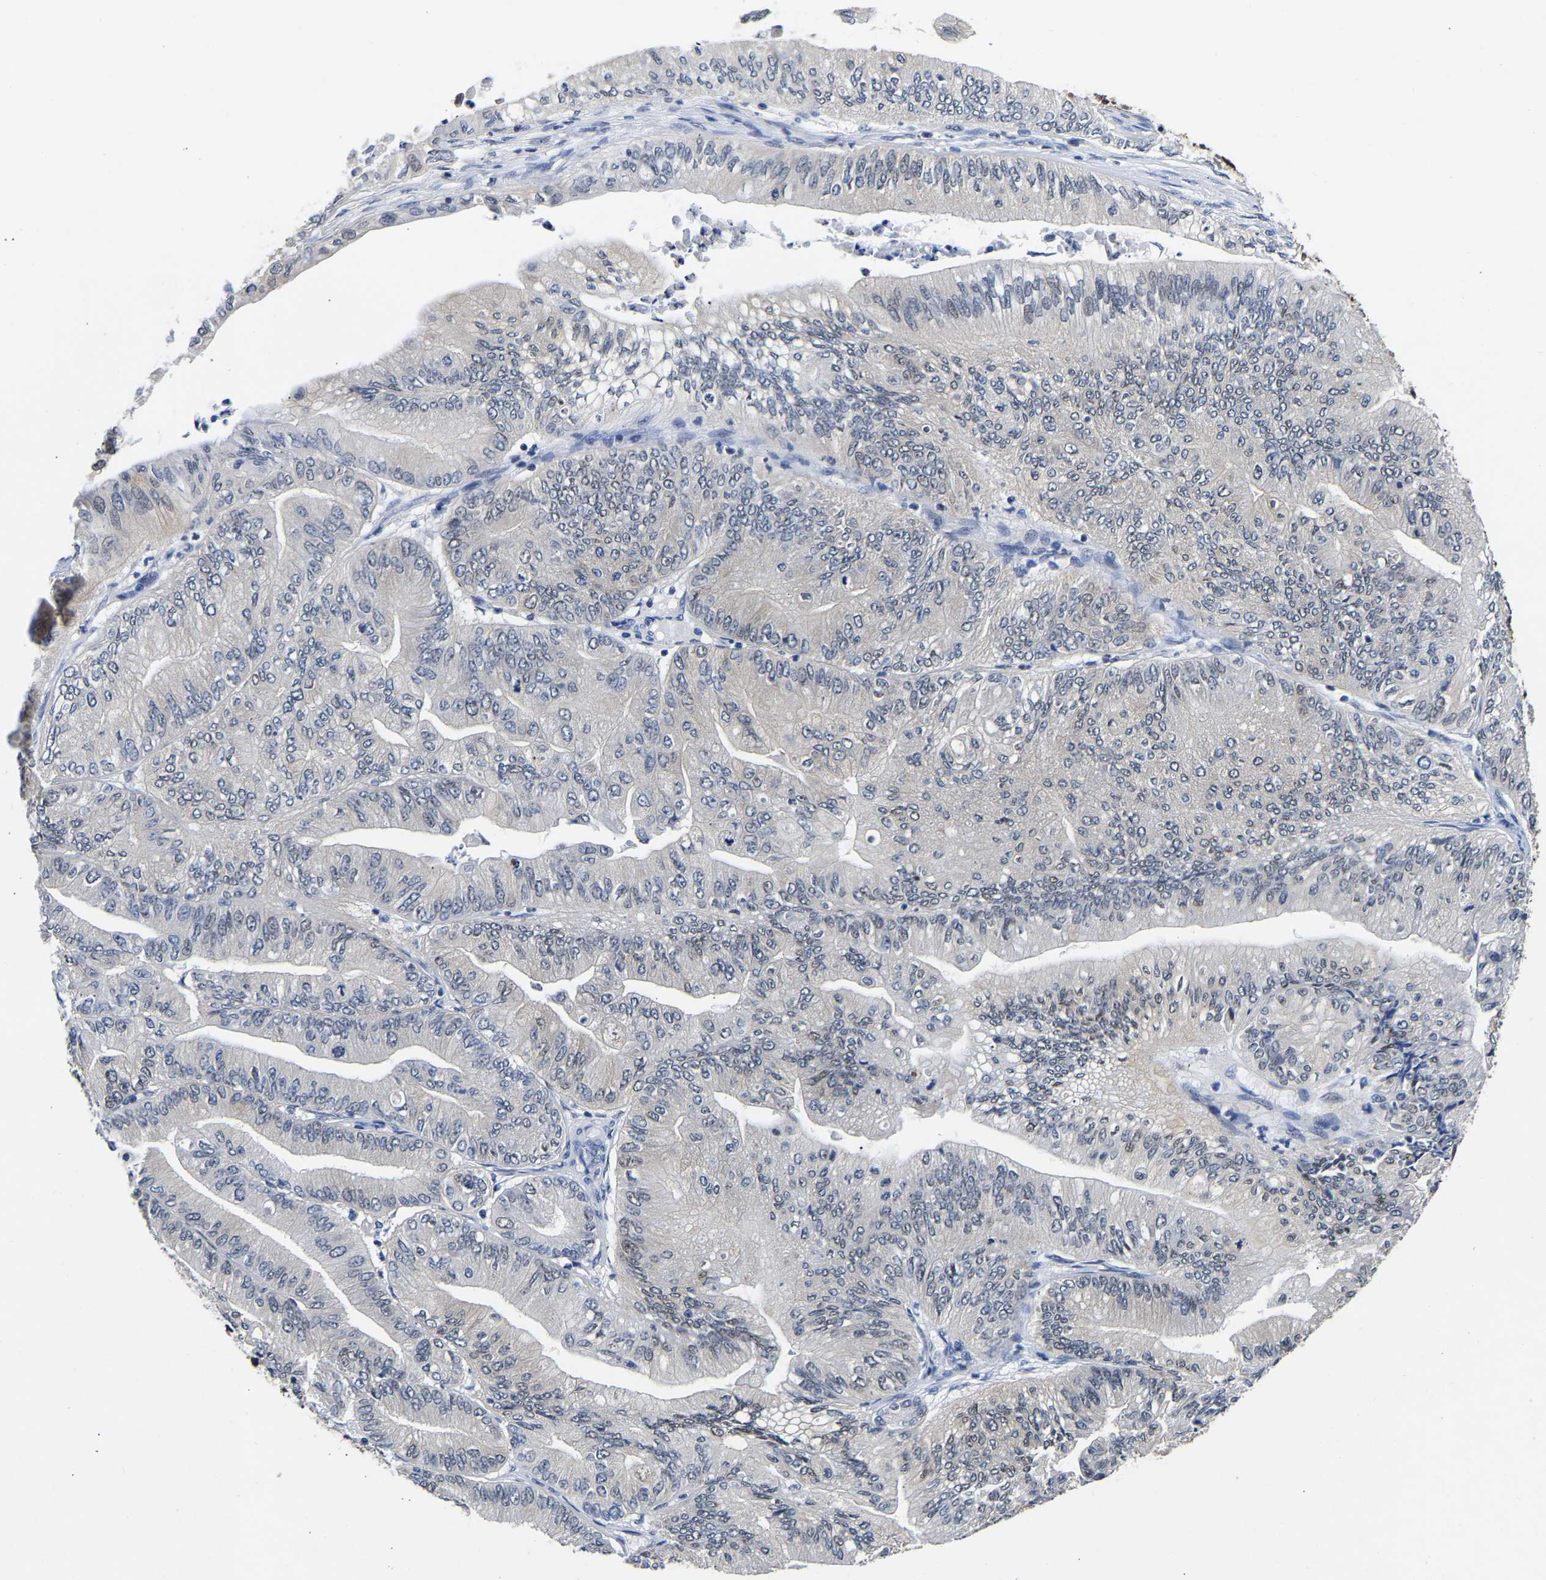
{"staining": {"intensity": "weak", "quantity": "<25%", "location": "cytoplasmic/membranous"}, "tissue": "ovarian cancer", "cell_type": "Tumor cells", "image_type": "cancer", "snomed": [{"axis": "morphology", "description": "Cystadenocarcinoma, mucinous, NOS"}, {"axis": "topography", "description": "Ovary"}], "caption": "High magnification brightfield microscopy of ovarian cancer (mucinous cystadenocarcinoma) stained with DAB (brown) and counterstained with hematoxylin (blue): tumor cells show no significant staining.", "gene": "CCDC6", "patient": {"sex": "female", "age": 61}}